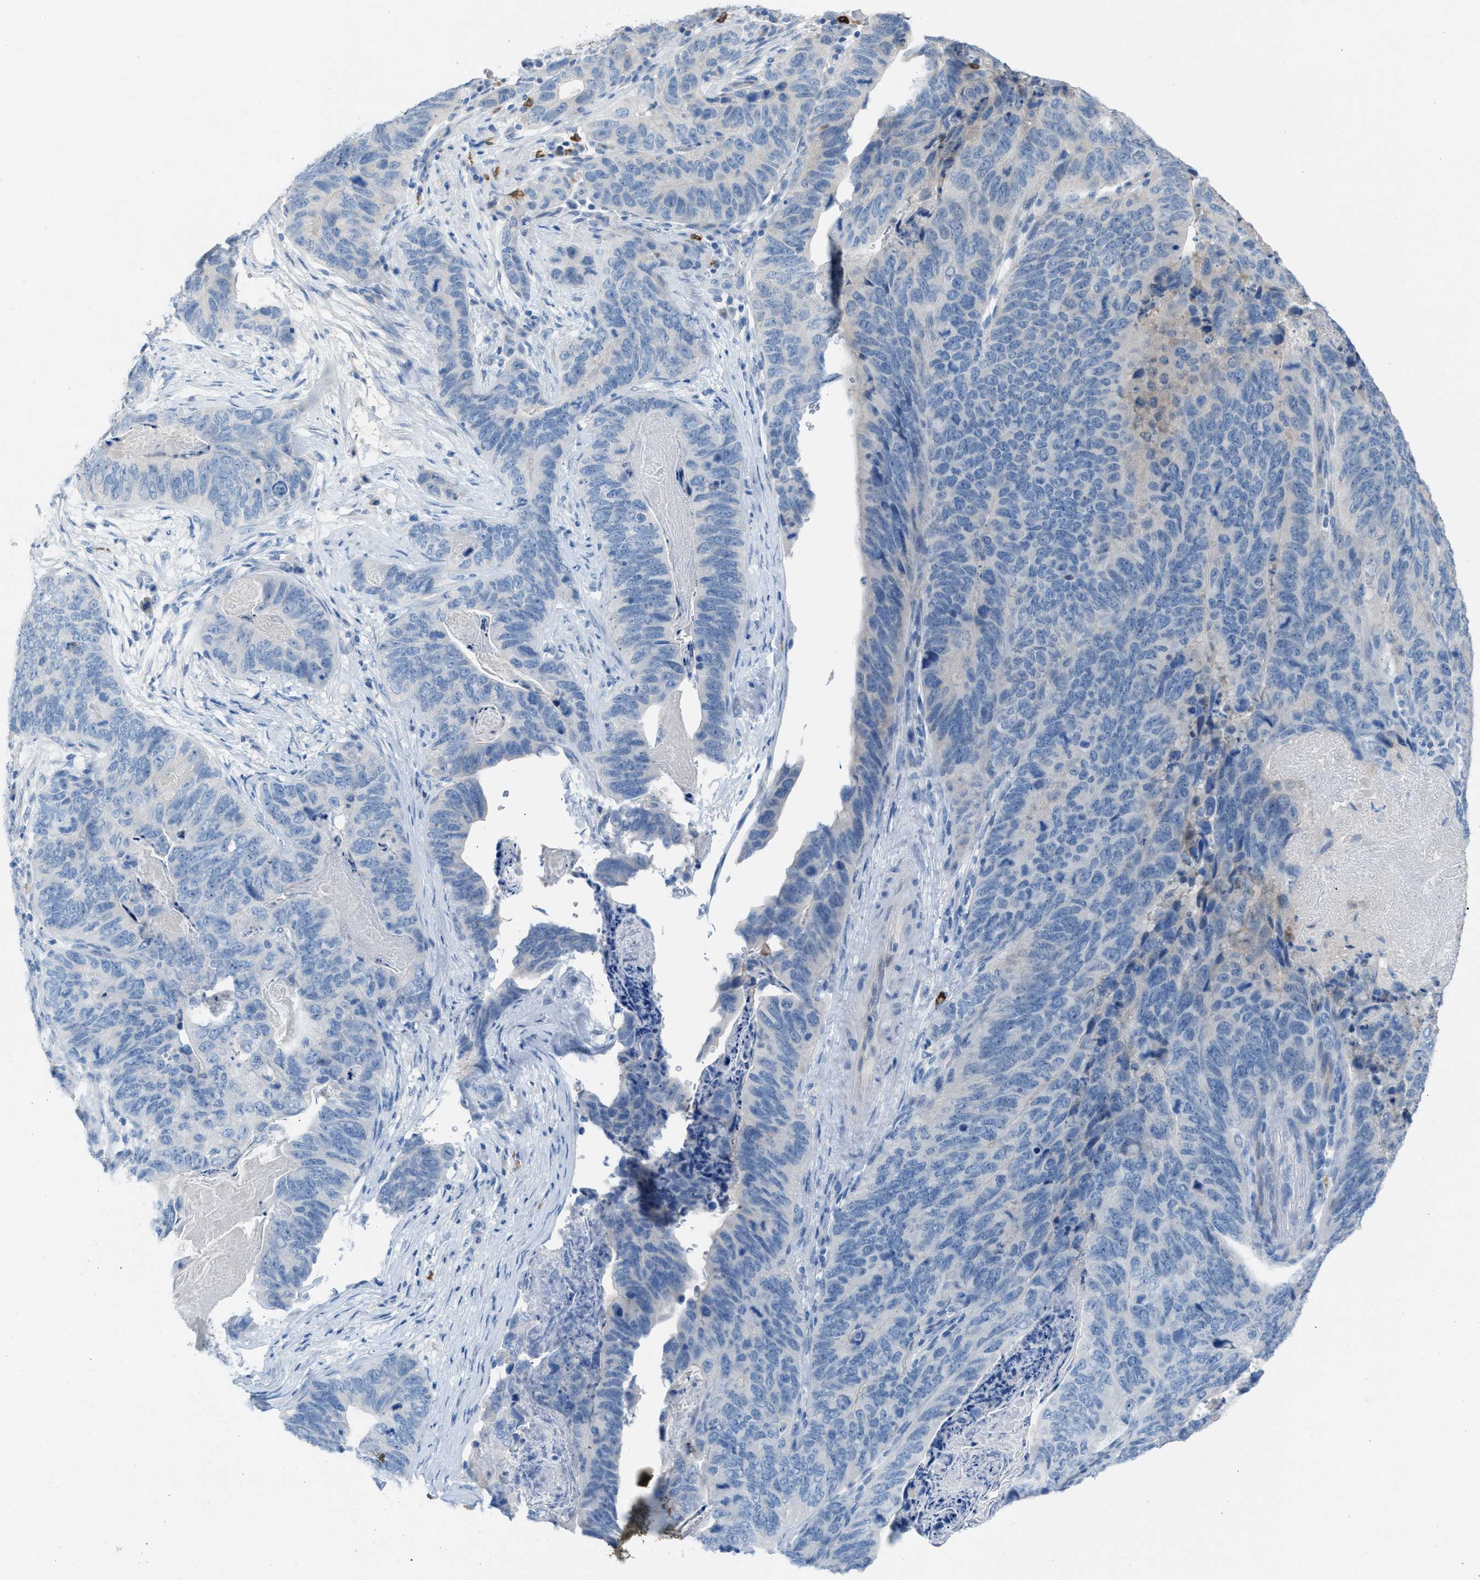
{"staining": {"intensity": "negative", "quantity": "none", "location": "none"}, "tissue": "stomach cancer", "cell_type": "Tumor cells", "image_type": "cancer", "snomed": [{"axis": "morphology", "description": "Normal tissue, NOS"}, {"axis": "morphology", "description": "Adenocarcinoma, NOS"}, {"axis": "topography", "description": "Stomach"}], "caption": "This is a image of immunohistochemistry staining of stomach cancer, which shows no staining in tumor cells.", "gene": "CLEC10A", "patient": {"sex": "female", "age": 89}}